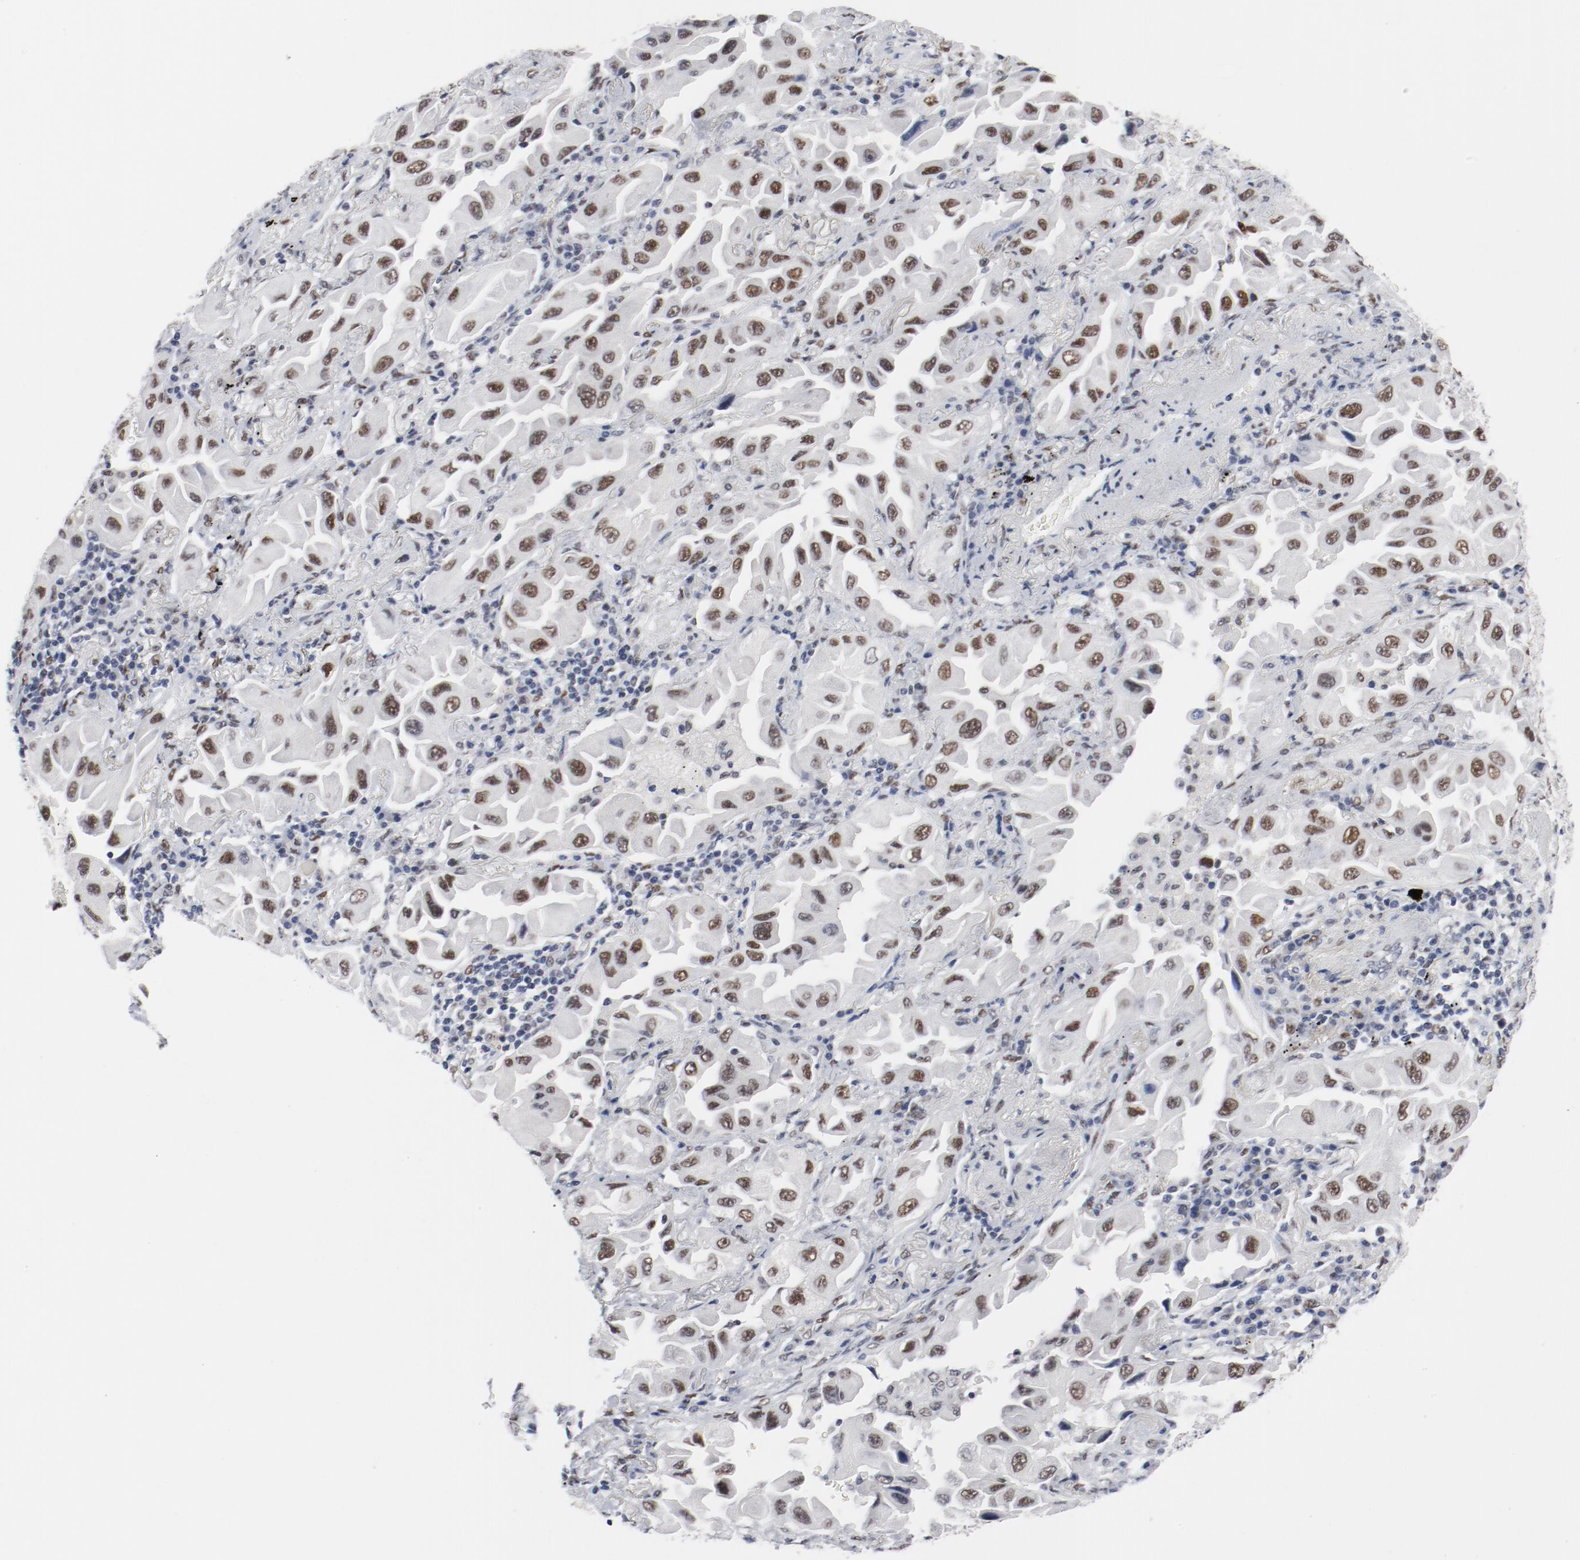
{"staining": {"intensity": "moderate", "quantity": ">75%", "location": "nuclear"}, "tissue": "lung cancer", "cell_type": "Tumor cells", "image_type": "cancer", "snomed": [{"axis": "morphology", "description": "Adenocarcinoma, NOS"}, {"axis": "topography", "description": "Lung"}], "caption": "The micrograph shows a brown stain indicating the presence of a protein in the nuclear of tumor cells in lung adenocarcinoma. (Stains: DAB (3,3'-diaminobenzidine) in brown, nuclei in blue, Microscopy: brightfield microscopy at high magnification).", "gene": "ARNT", "patient": {"sex": "female", "age": 65}}